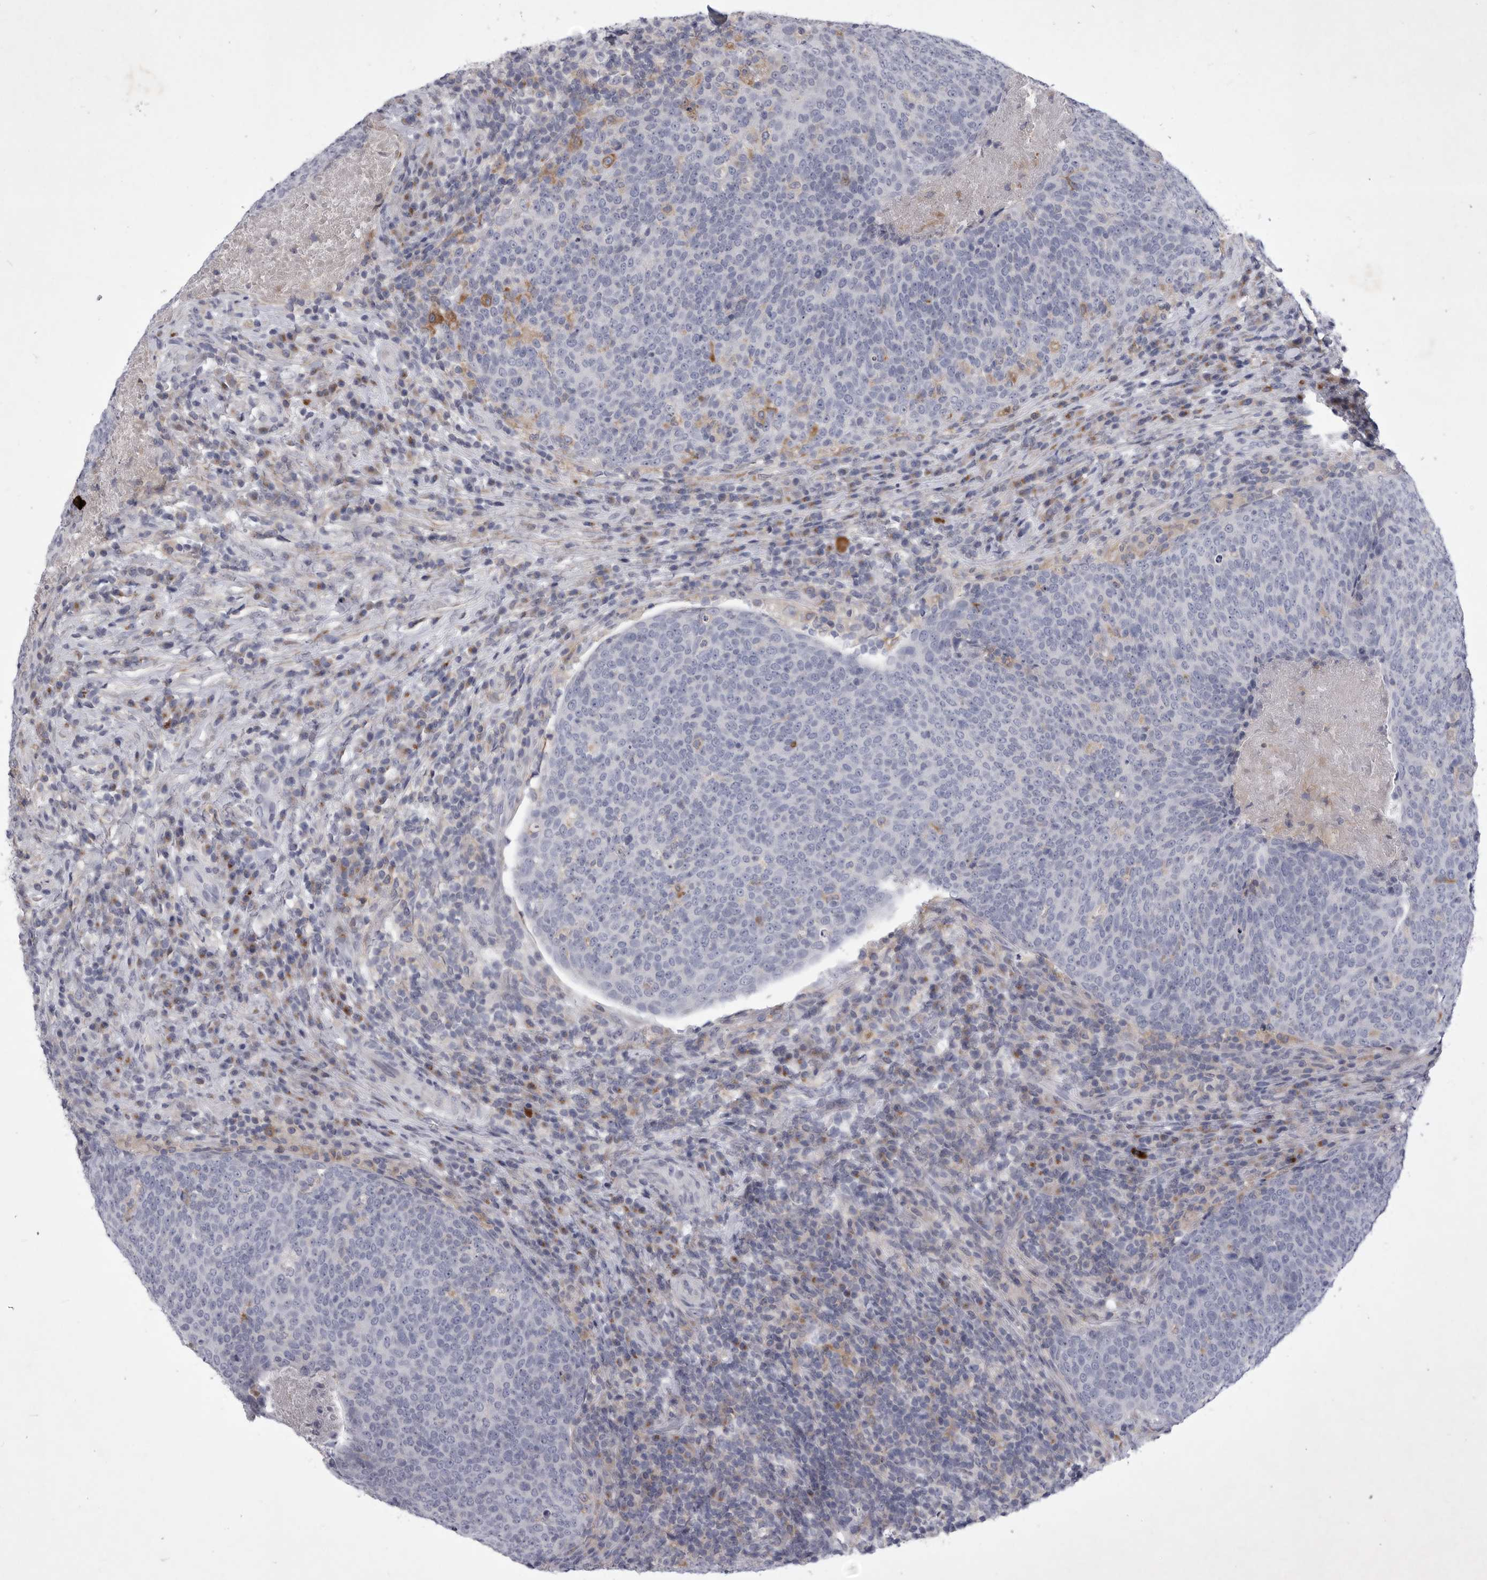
{"staining": {"intensity": "negative", "quantity": "none", "location": "none"}, "tissue": "head and neck cancer", "cell_type": "Tumor cells", "image_type": "cancer", "snomed": [{"axis": "morphology", "description": "Squamous cell carcinoma, NOS"}, {"axis": "morphology", "description": "Squamous cell carcinoma, metastatic, NOS"}, {"axis": "topography", "description": "Lymph node"}, {"axis": "topography", "description": "Head-Neck"}], "caption": "IHC histopathology image of head and neck metastatic squamous cell carcinoma stained for a protein (brown), which displays no expression in tumor cells.", "gene": "SIGLEC10", "patient": {"sex": "male", "age": 62}}